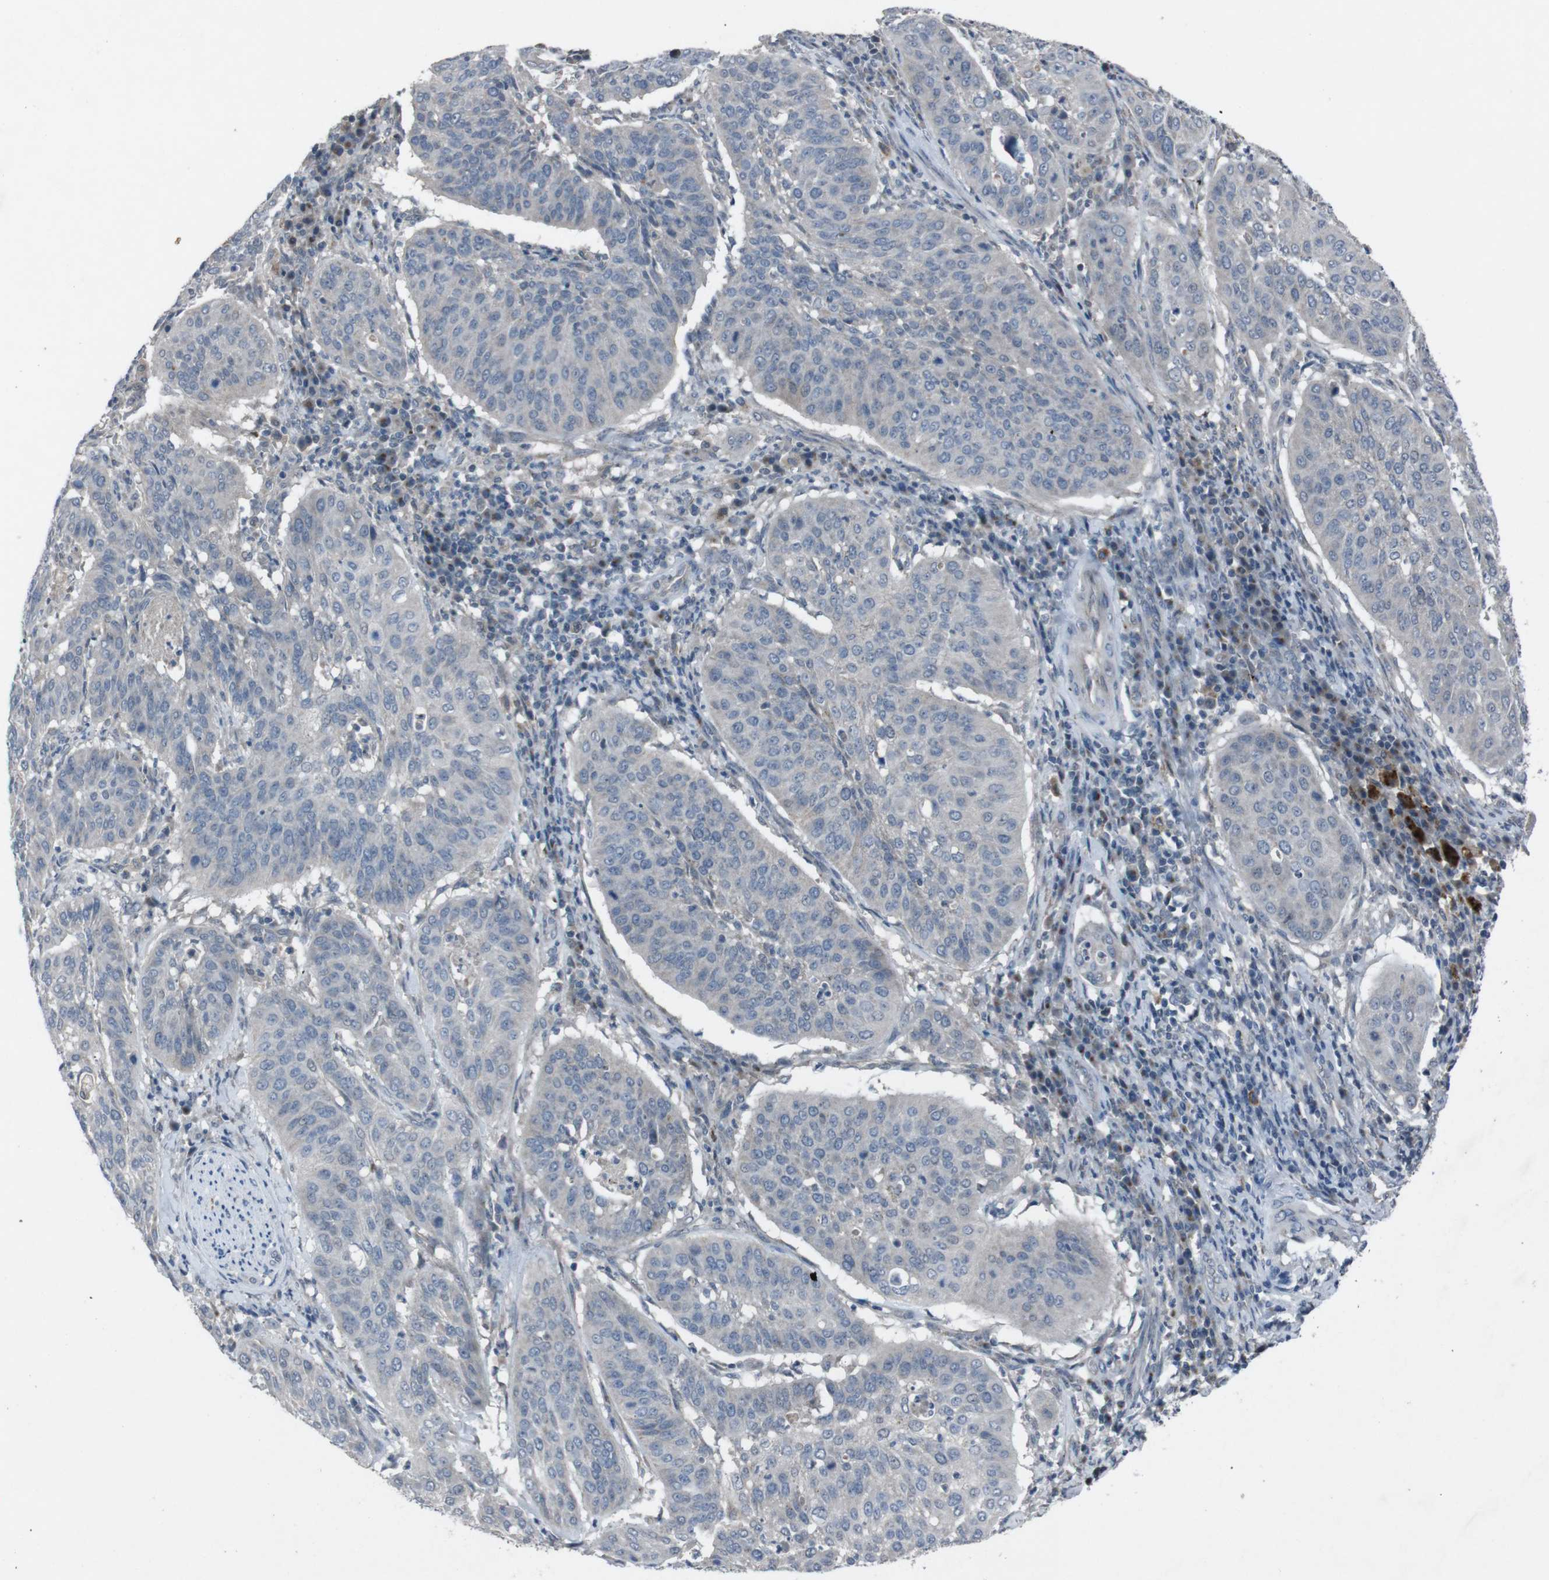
{"staining": {"intensity": "negative", "quantity": "none", "location": "none"}, "tissue": "cervical cancer", "cell_type": "Tumor cells", "image_type": "cancer", "snomed": [{"axis": "morphology", "description": "Normal tissue, NOS"}, {"axis": "morphology", "description": "Squamous cell carcinoma, NOS"}, {"axis": "topography", "description": "Cervix"}], "caption": "Squamous cell carcinoma (cervical) was stained to show a protein in brown. There is no significant expression in tumor cells.", "gene": "EFNA5", "patient": {"sex": "female", "age": 39}}